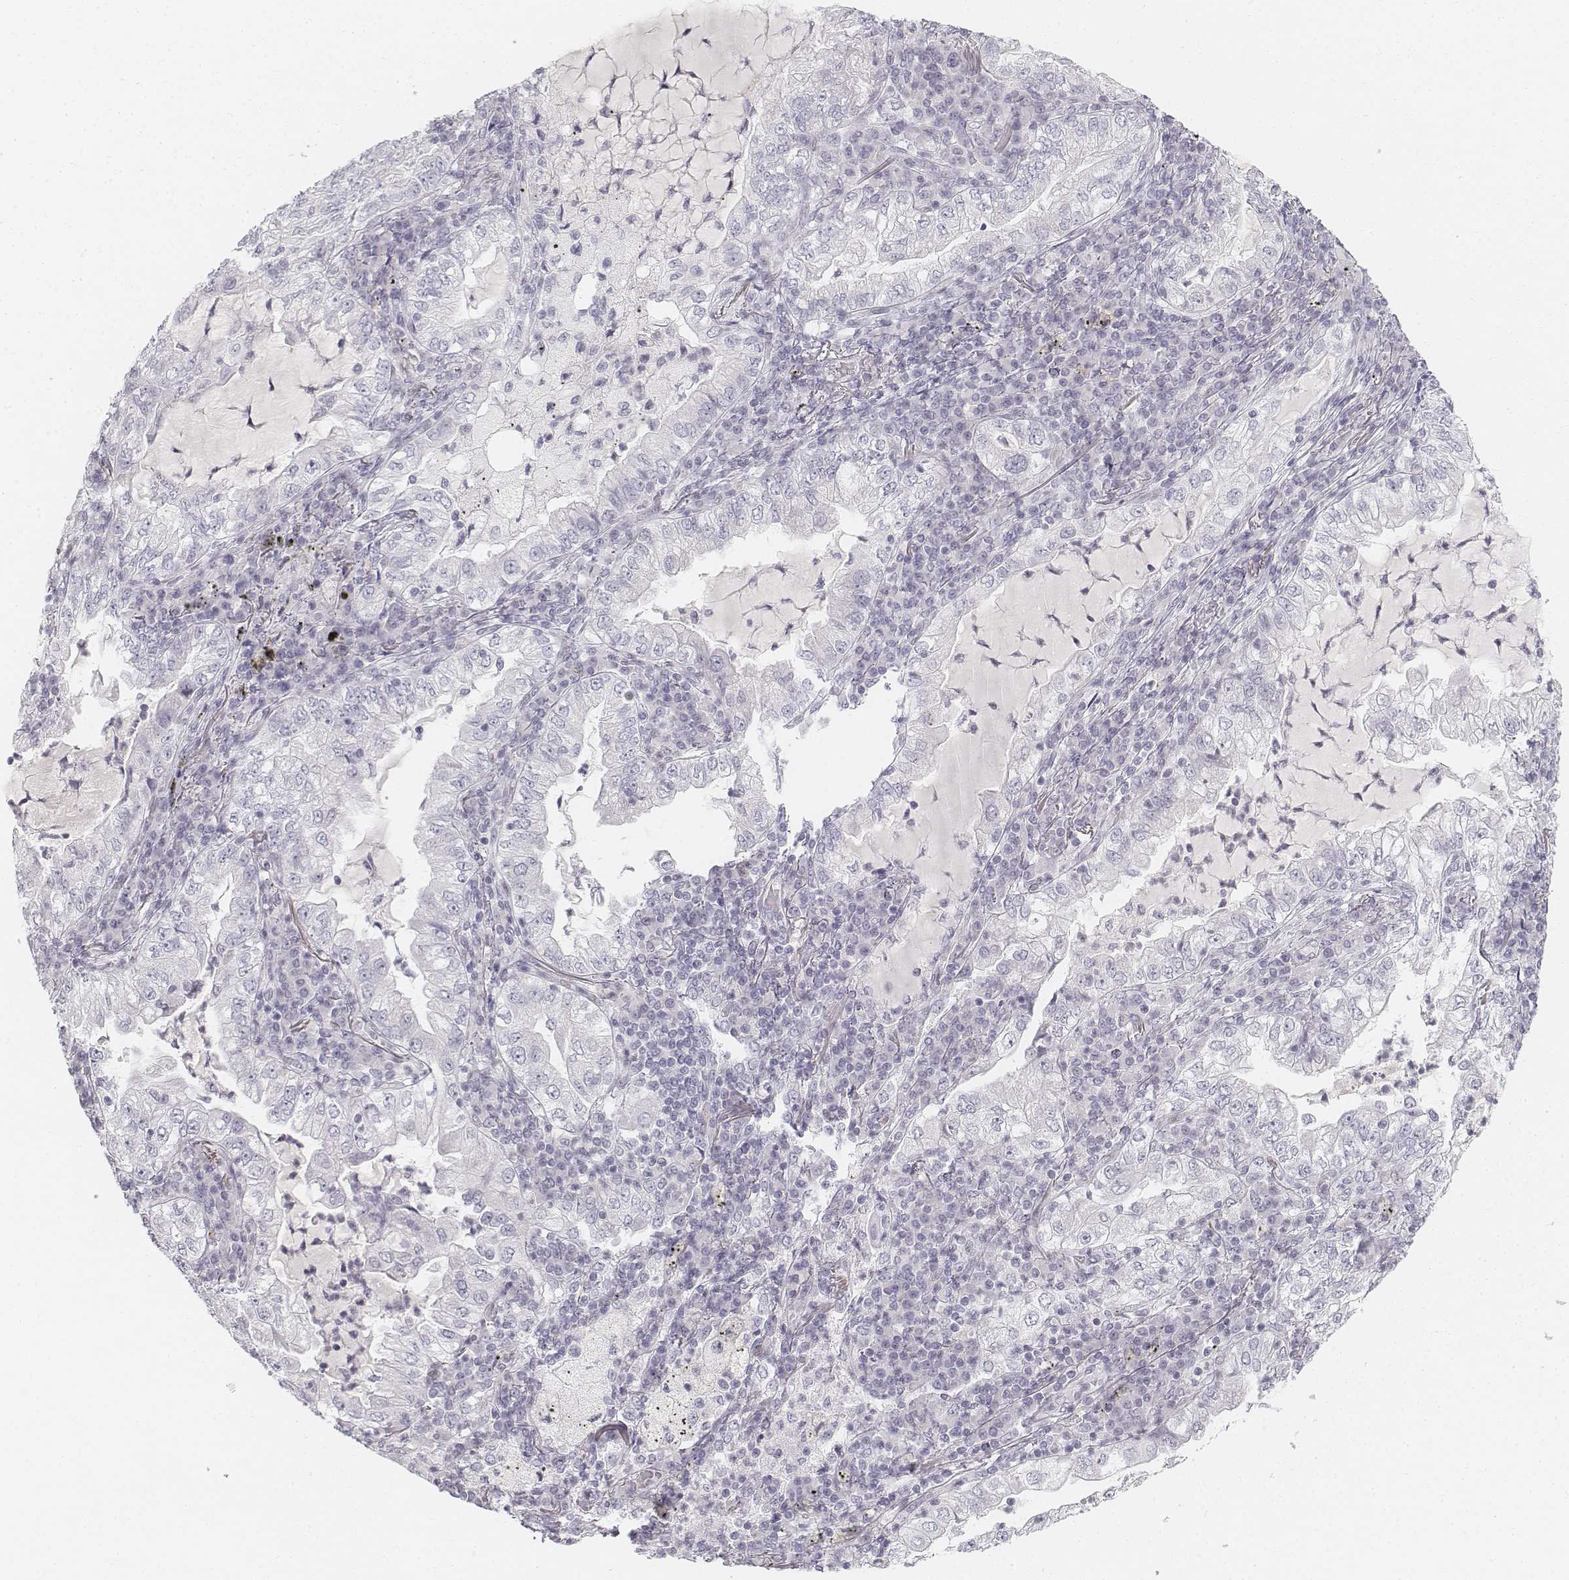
{"staining": {"intensity": "negative", "quantity": "none", "location": "none"}, "tissue": "lung cancer", "cell_type": "Tumor cells", "image_type": "cancer", "snomed": [{"axis": "morphology", "description": "Adenocarcinoma, NOS"}, {"axis": "topography", "description": "Lung"}], "caption": "Lung cancer was stained to show a protein in brown. There is no significant staining in tumor cells.", "gene": "KRTAP2-1", "patient": {"sex": "female", "age": 73}}